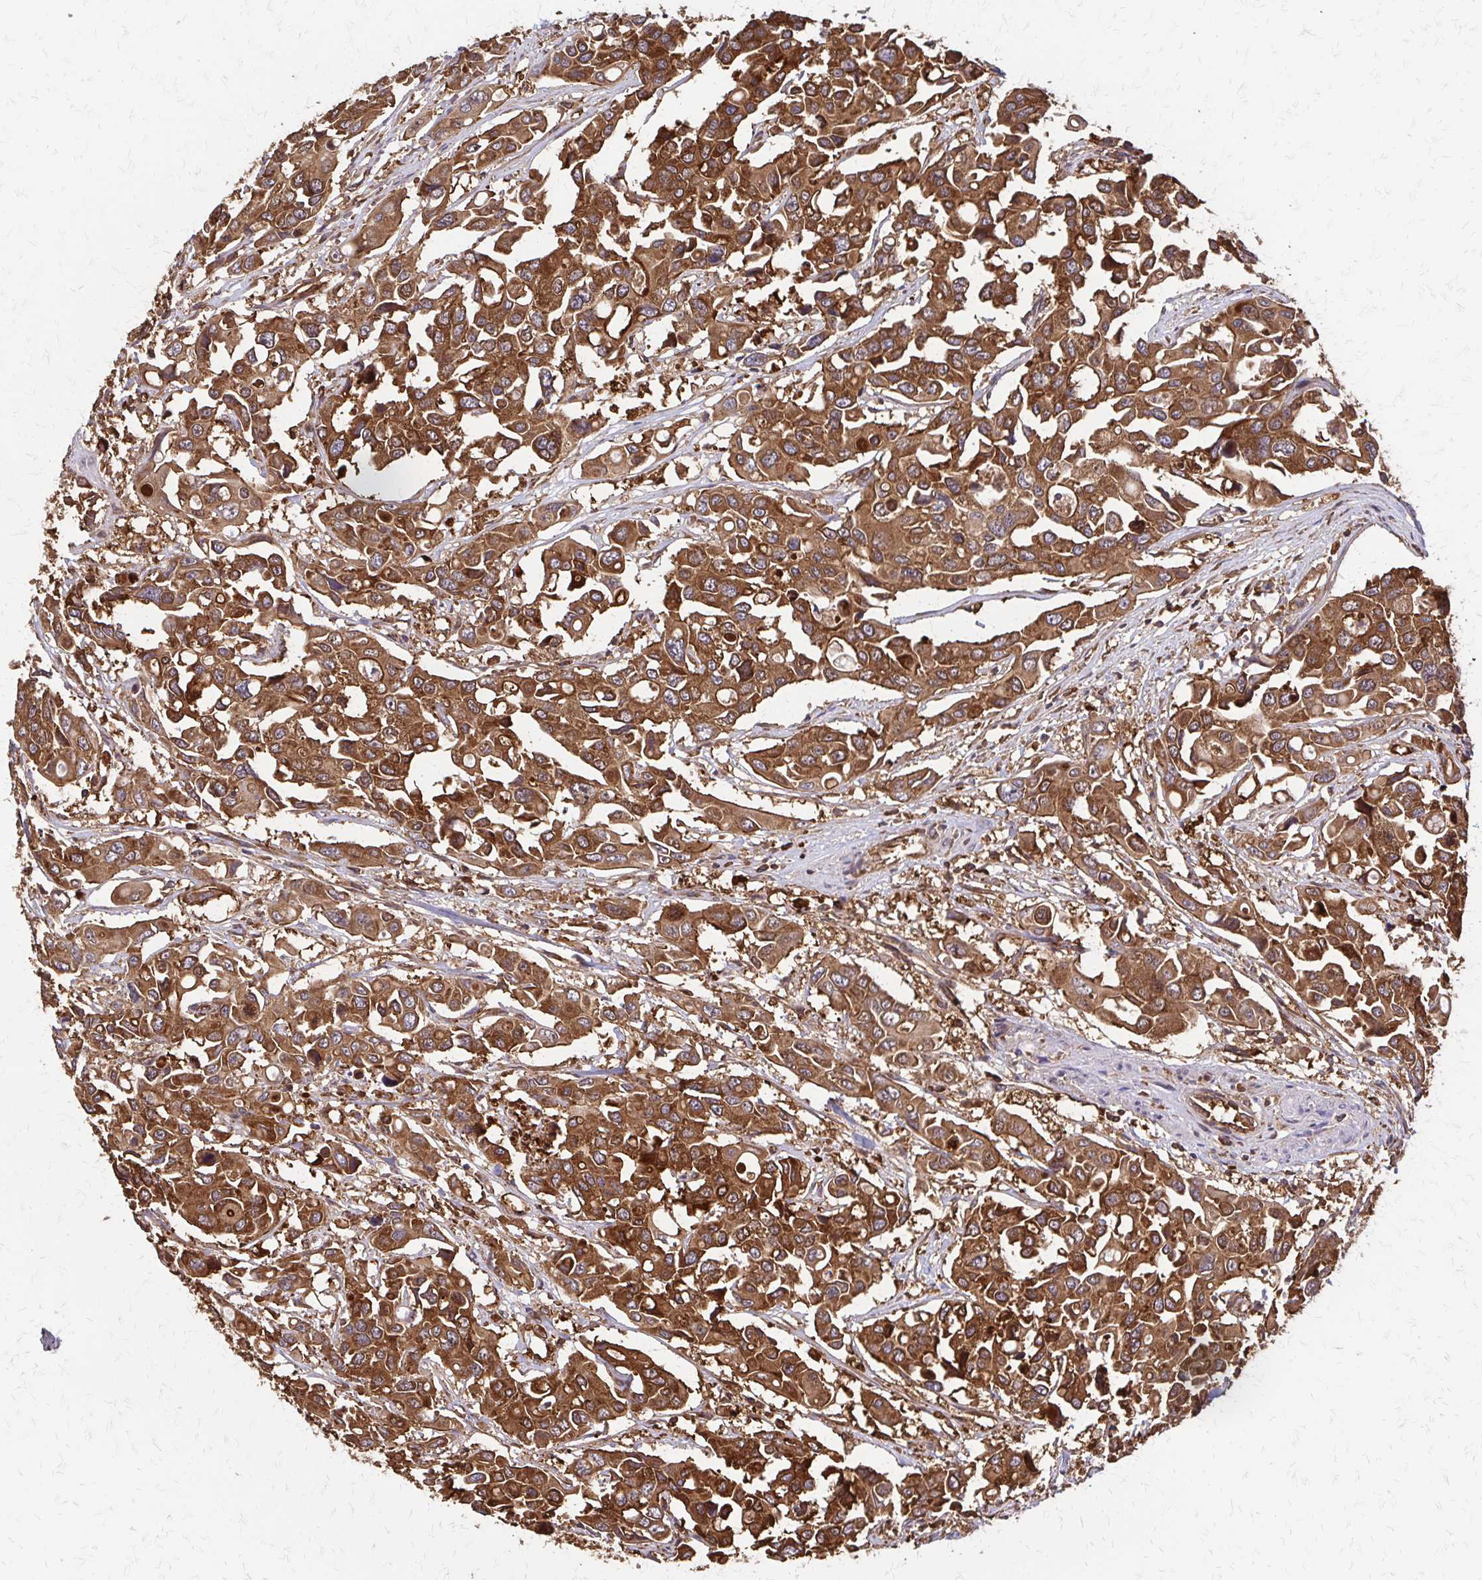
{"staining": {"intensity": "strong", "quantity": ">75%", "location": "cytoplasmic/membranous"}, "tissue": "colorectal cancer", "cell_type": "Tumor cells", "image_type": "cancer", "snomed": [{"axis": "morphology", "description": "Adenocarcinoma, NOS"}, {"axis": "topography", "description": "Colon"}], "caption": "This photomicrograph exhibits colorectal cancer stained with immunohistochemistry to label a protein in brown. The cytoplasmic/membranous of tumor cells show strong positivity for the protein. Nuclei are counter-stained blue.", "gene": "EEF2", "patient": {"sex": "male", "age": 77}}